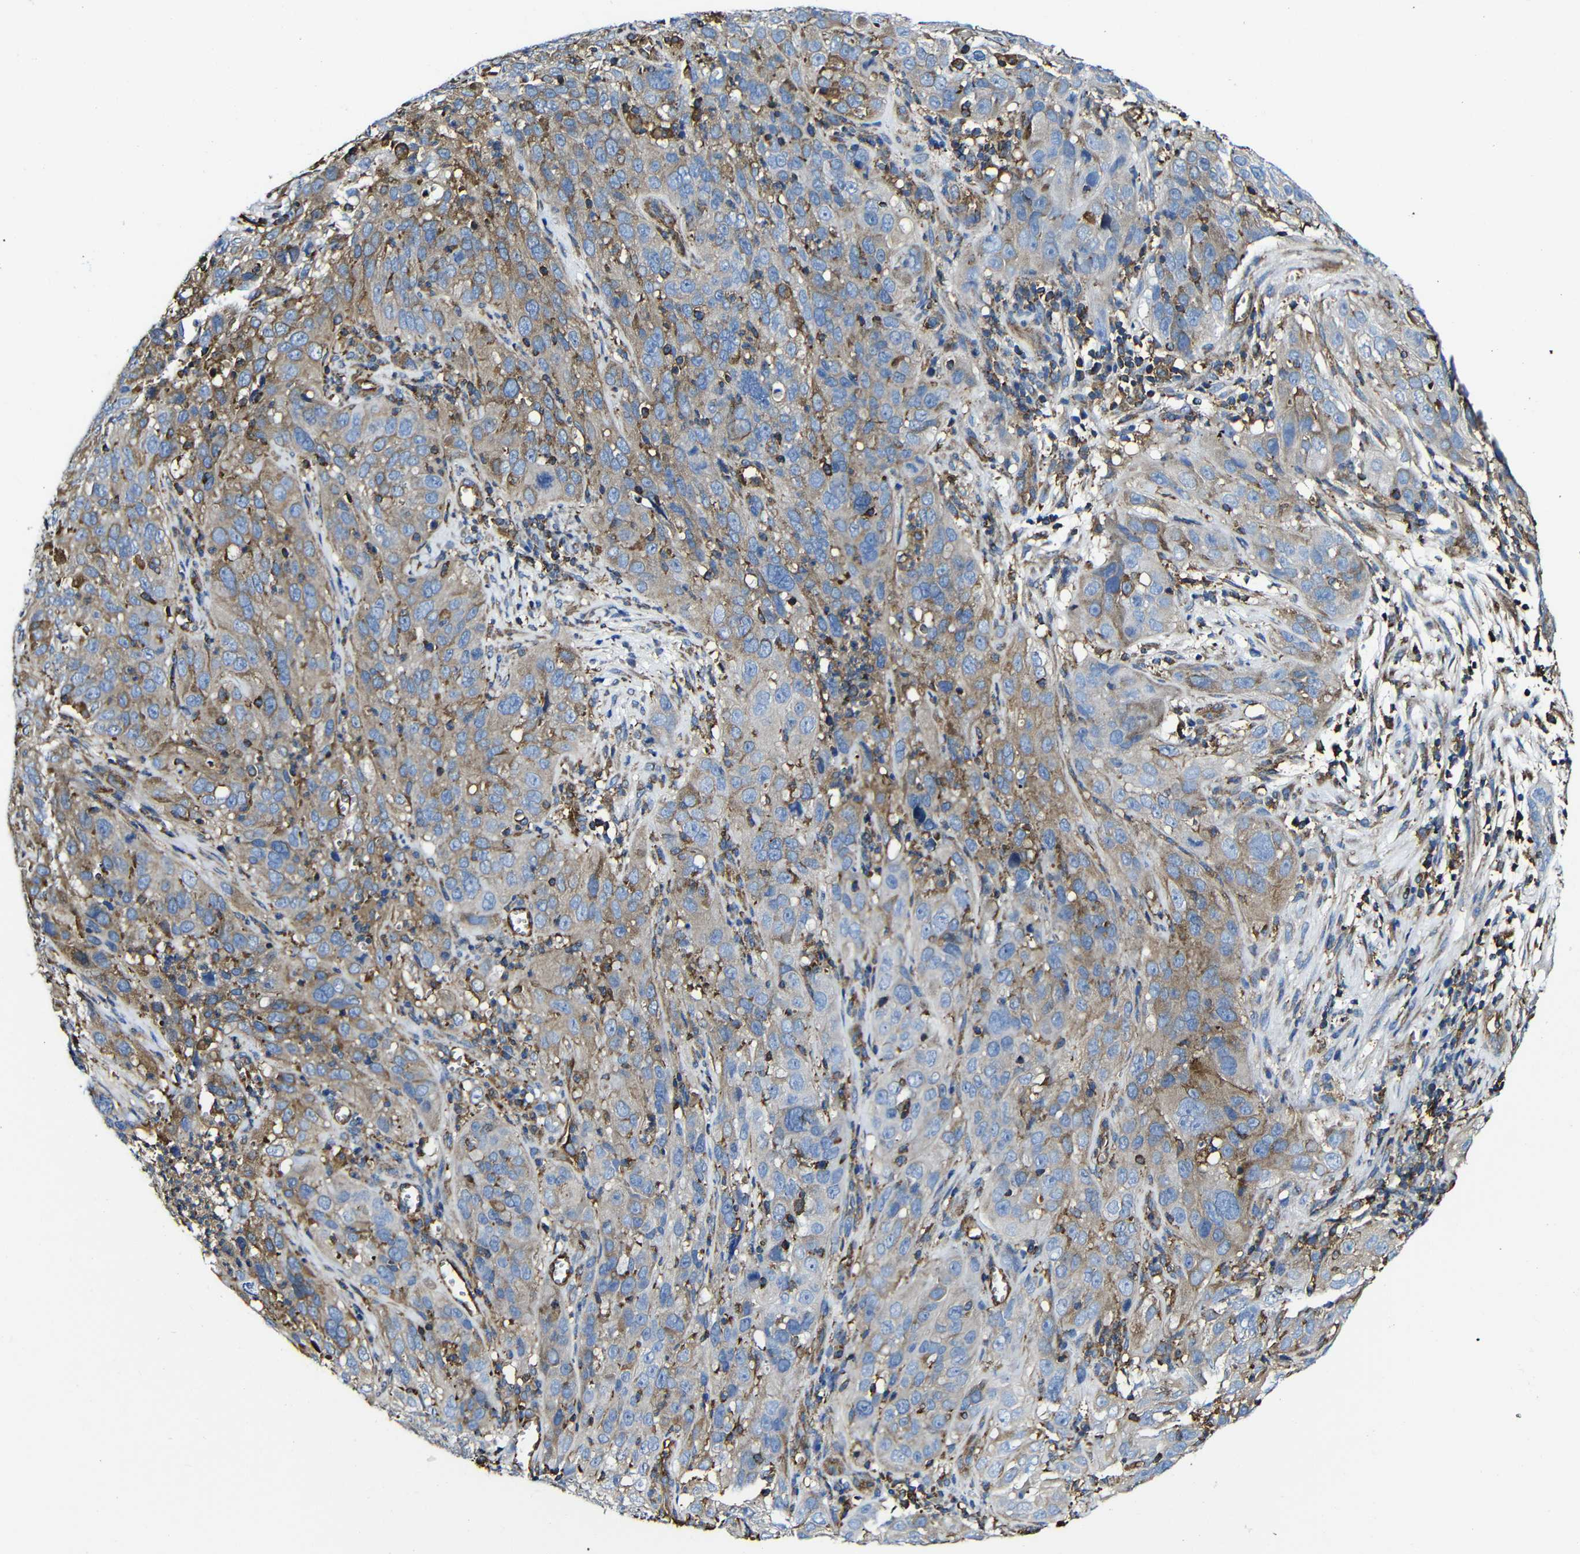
{"staining": {"intensity": "moderate", "quantity": ">75%", "location": "cytoplasmic/membranous"}, "tissue": "cervical cancer", "cell_type": "Tumor cells", "image_type": "cancer", "snomed": [{"axis": "morphology", "description": "Squamous cell carcinoma, NOS"}, {"axis": "topography", "description": "Cervix"}], "caption": "Immunohistochemical staining of human cervical cancer (squamous cell carcinoma) demonstrates medium levels of moderate cytoplasmic/membranous protein positivity in about >75% of tumor cells.", "gene": "MSN", "patient": {"sex": "female", "age": 32}}